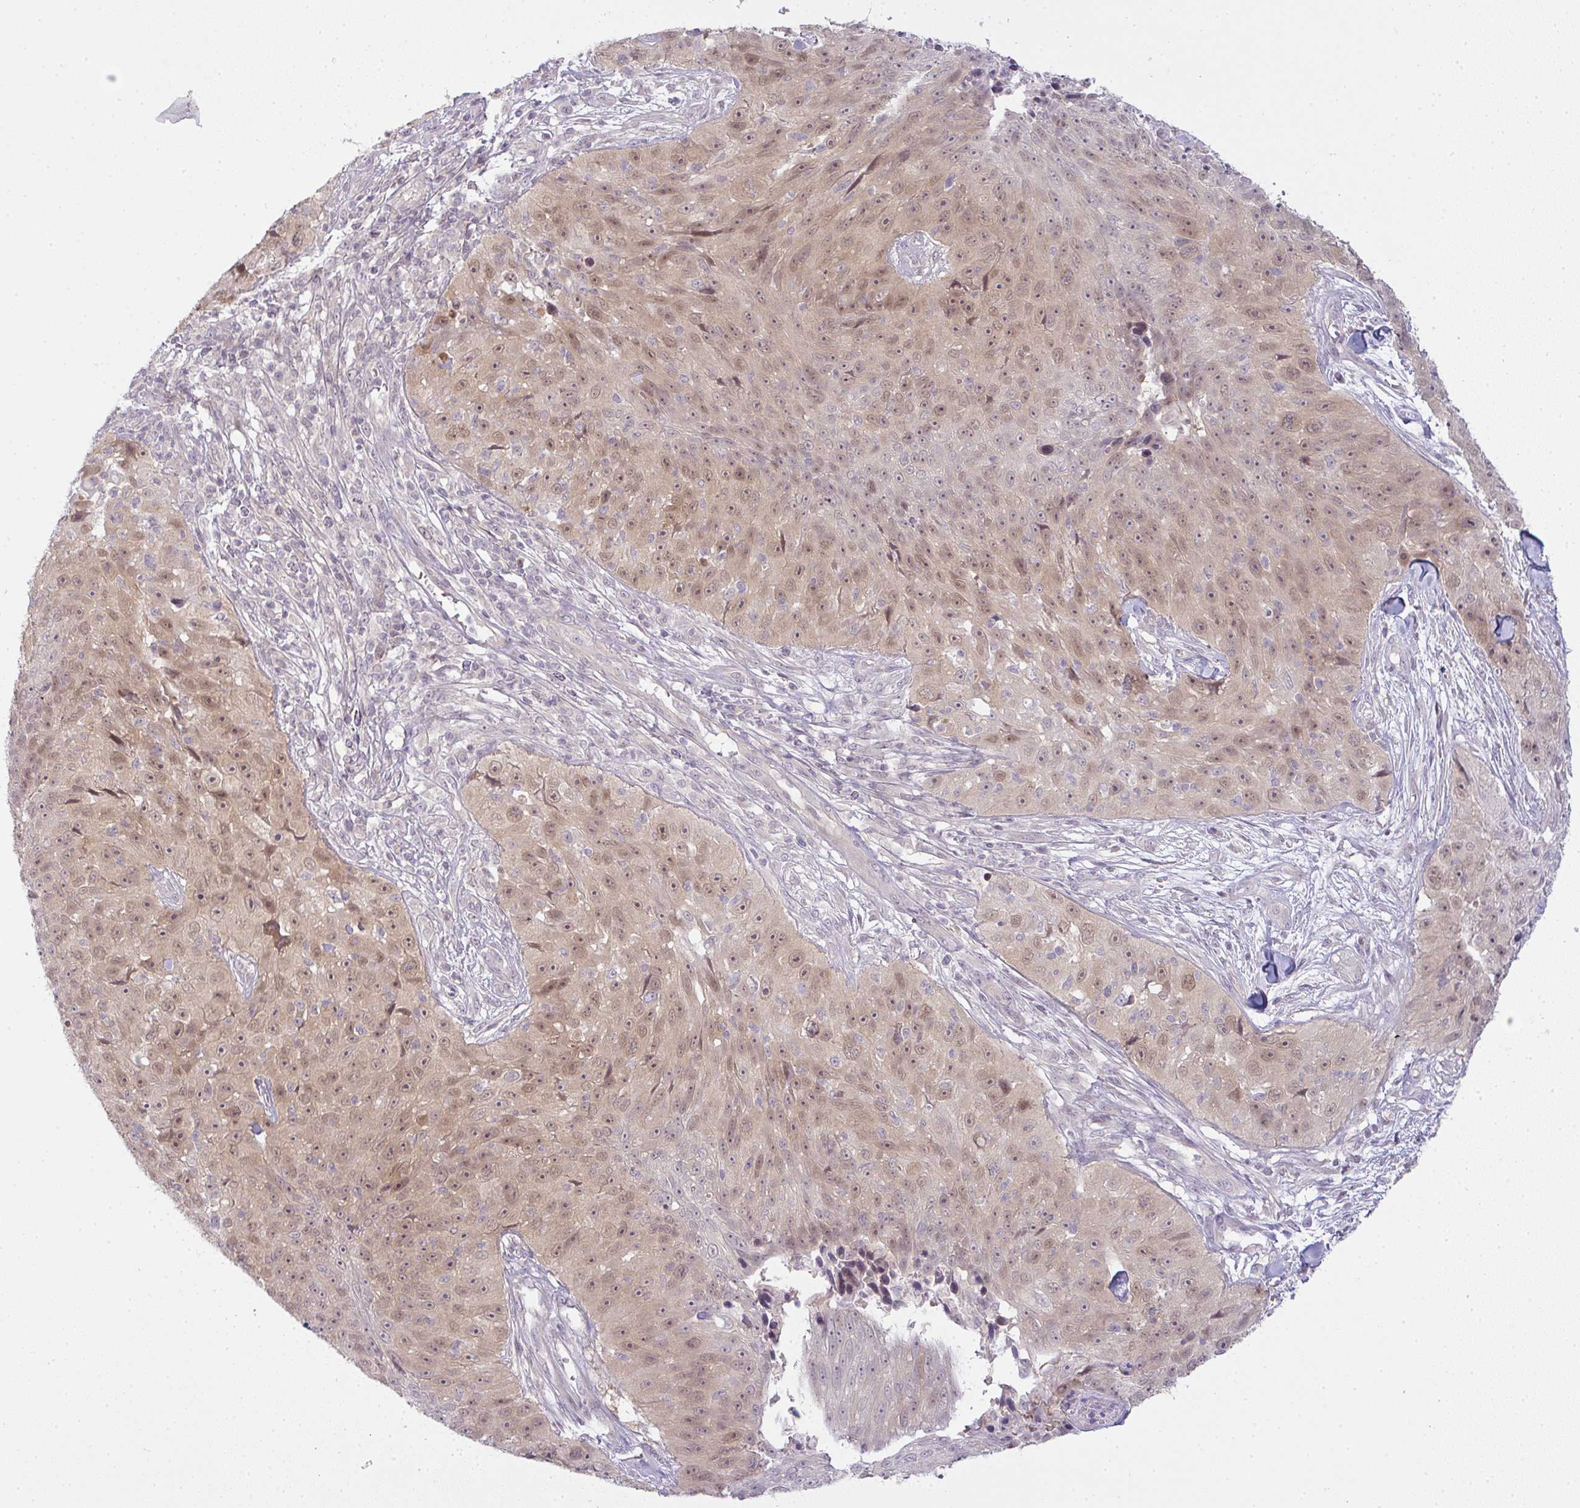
{"staining": {"intensity": "moderate", "quantity": ">75%", "location": "nuclear"}, "tissue": "skin cancer", "cell_type": "Tumor cells", "image_type": "cancer", "snomed": [{"axis": "morphology", "description": "Squamous cell carcinoma, NOS"}, {"axis": "topography", "description": "Skin"}], "caption": "Skin squamous cell carcinoma tissue demonstrates moderate nuclear positivity in about >75% of tumor cells", "gene": "CSE1L", "patient": {"sex": "female", "age": 87}}